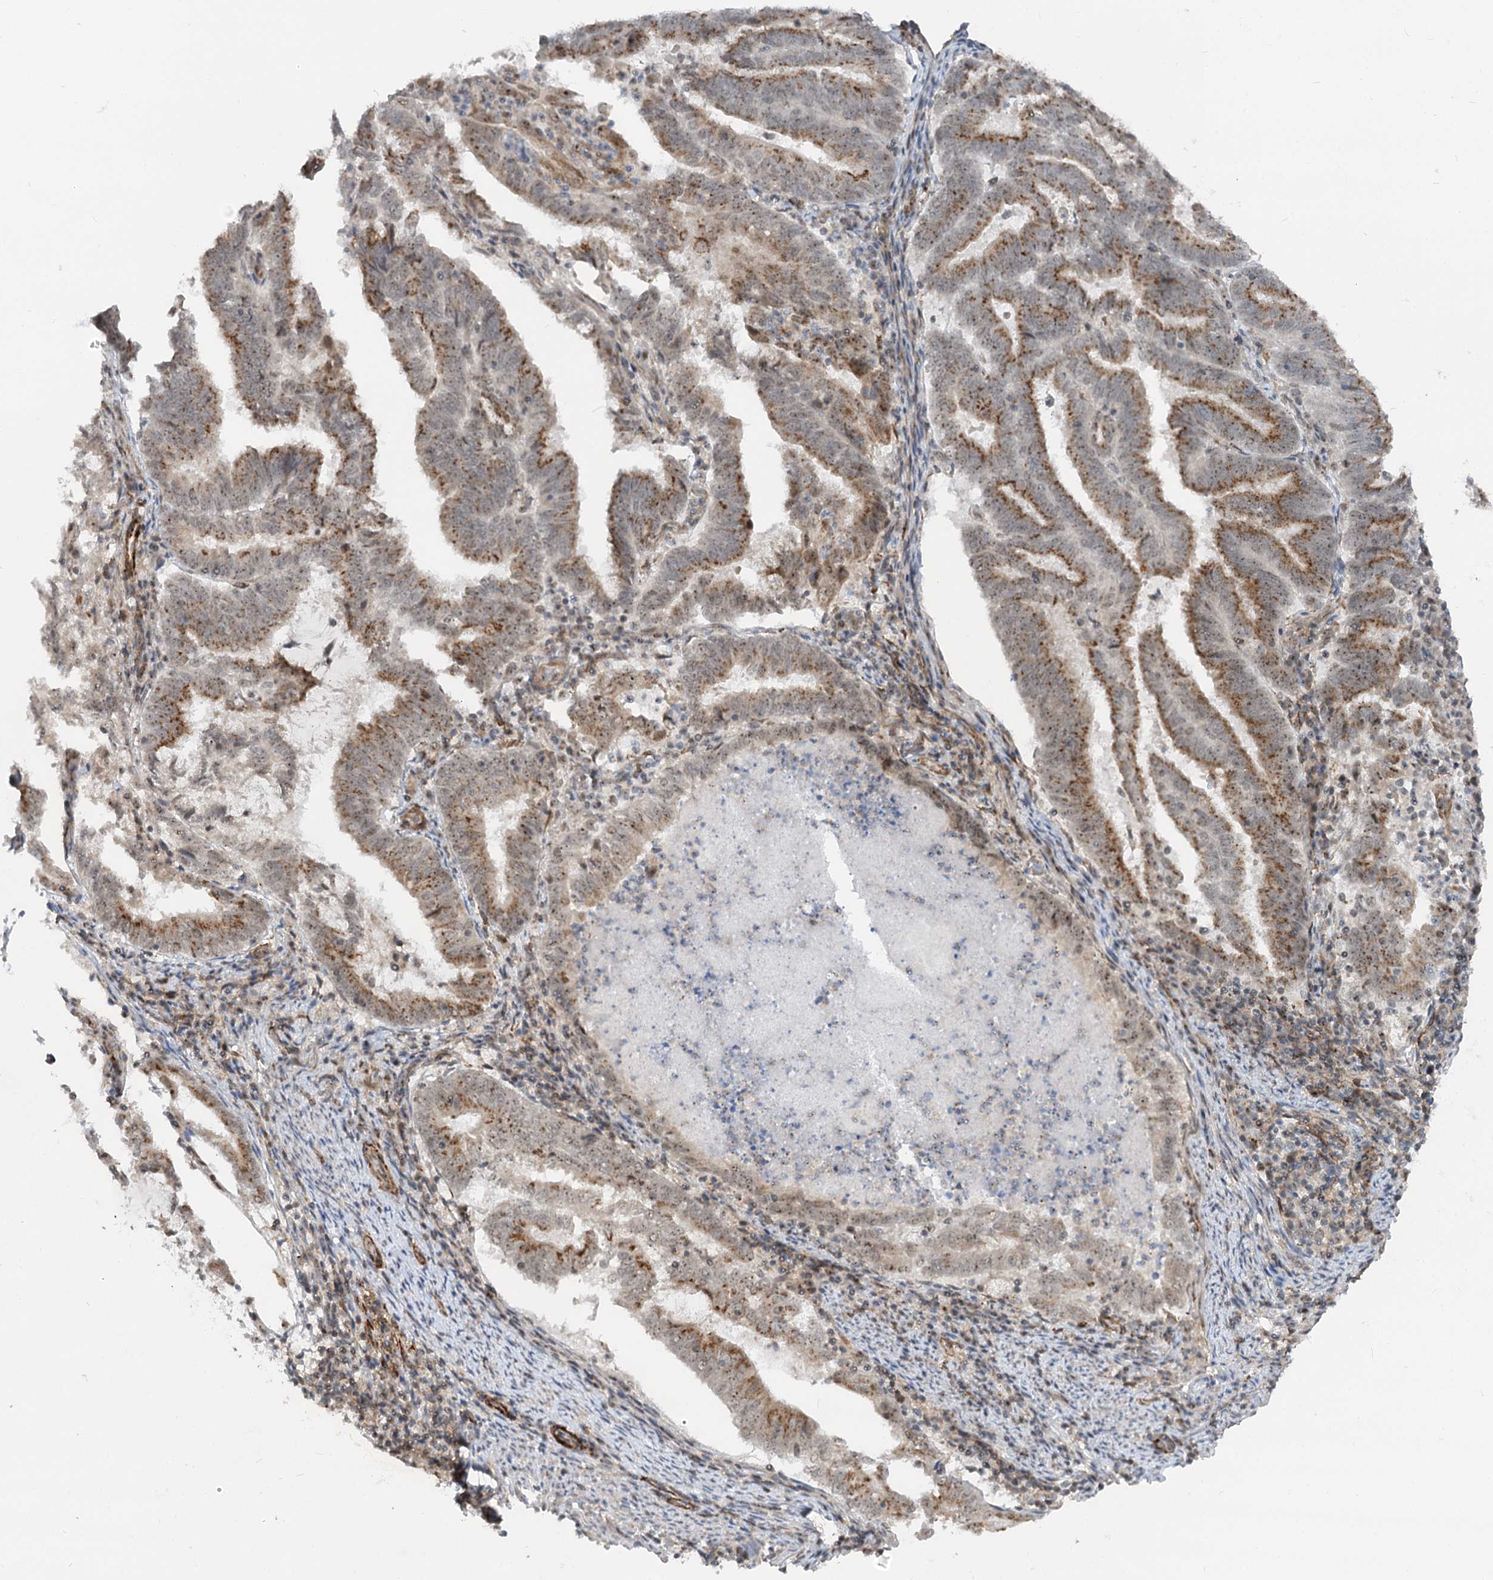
{"staining": {"intensity": "moderate", "quantity": ">75%", "location": "cytoplasmic/membranous,nuclear"}, "tissue": "endometrial cancer", "cell_type": "Tumor cells", "image_type": "cancer", "snomed": [{"axis": "morphology", "description": "Adenocarcinoma, NOS"}, {"axis": "topography", "description": "Endometrium"}], "caption": "A brown stain highlights moderate cytoplasmic/membranous and nuclear expression of a protein in human adenocarcinoma (endometrial) tumor cells.", "gene": "GNL3L", "patient": {"sex": "female", "age": 80}}